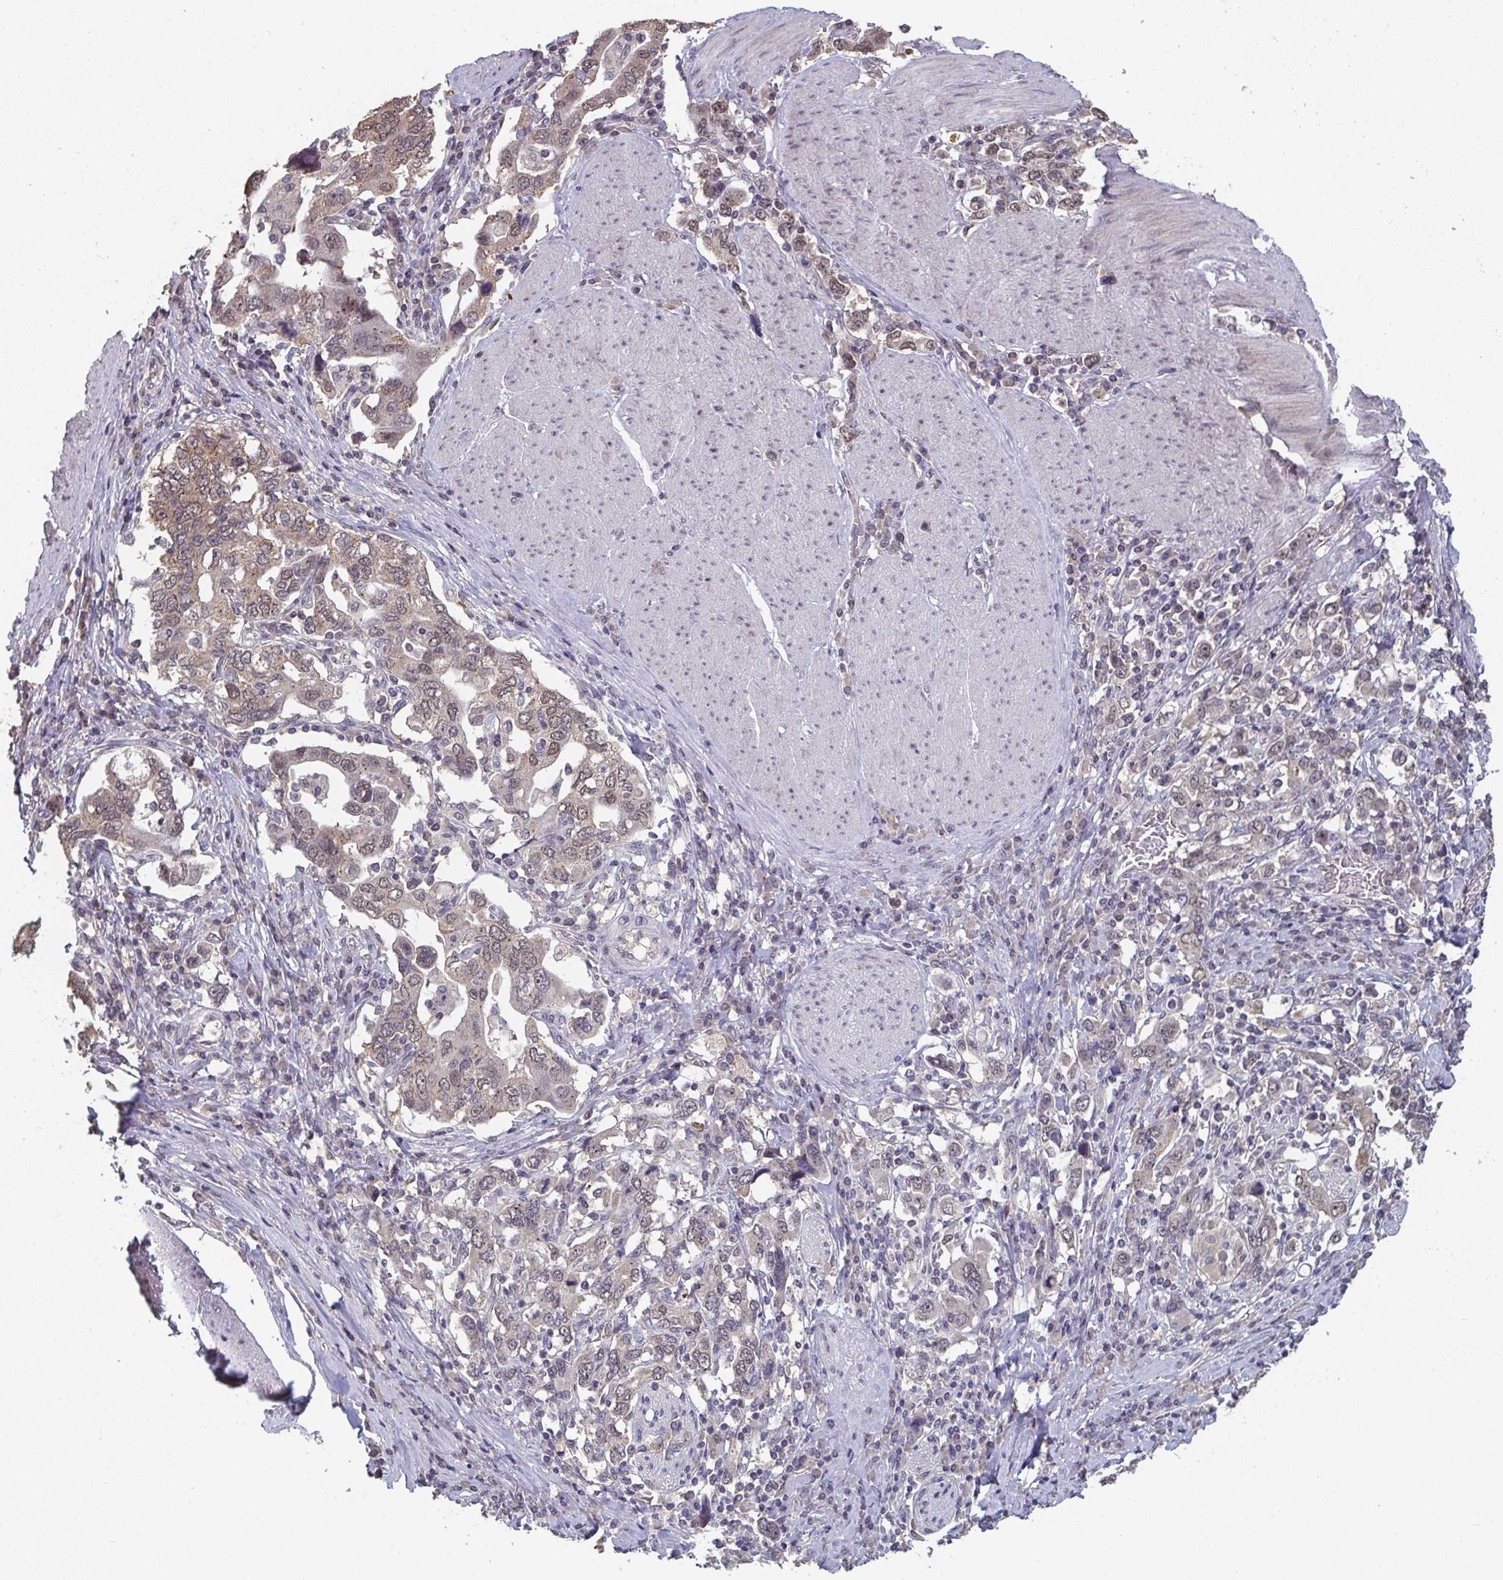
{"staining": {"intensity": "weak", "quantity": "25%-75%", "location": "cytoplasmic/membranous,nuclear"}, "tissue": "stomach cancer", "cell_type": "Tumor cells", "image_type": "cancer", "snomed": [{"axis": "morphology", "description": "Adenocarcinoma, NOS"}, {"axis": "topography", "description": "Stomach, upper"}, {"axis": "topography", "description": "Stomach"}], "caption": "IHC histopathology image of neoplastic tissue: human stomach cancer (adenocarcinoma) stained using IHC shows low levels of weak protein expression localized specifically in the cytoplasmic/membranous and nuclear of tumor cells, appearing as a cytoplasmic/membranous and nuclear brown color.", "gene": "LIX1", "patient": {"sex": "male", "age": 62}}